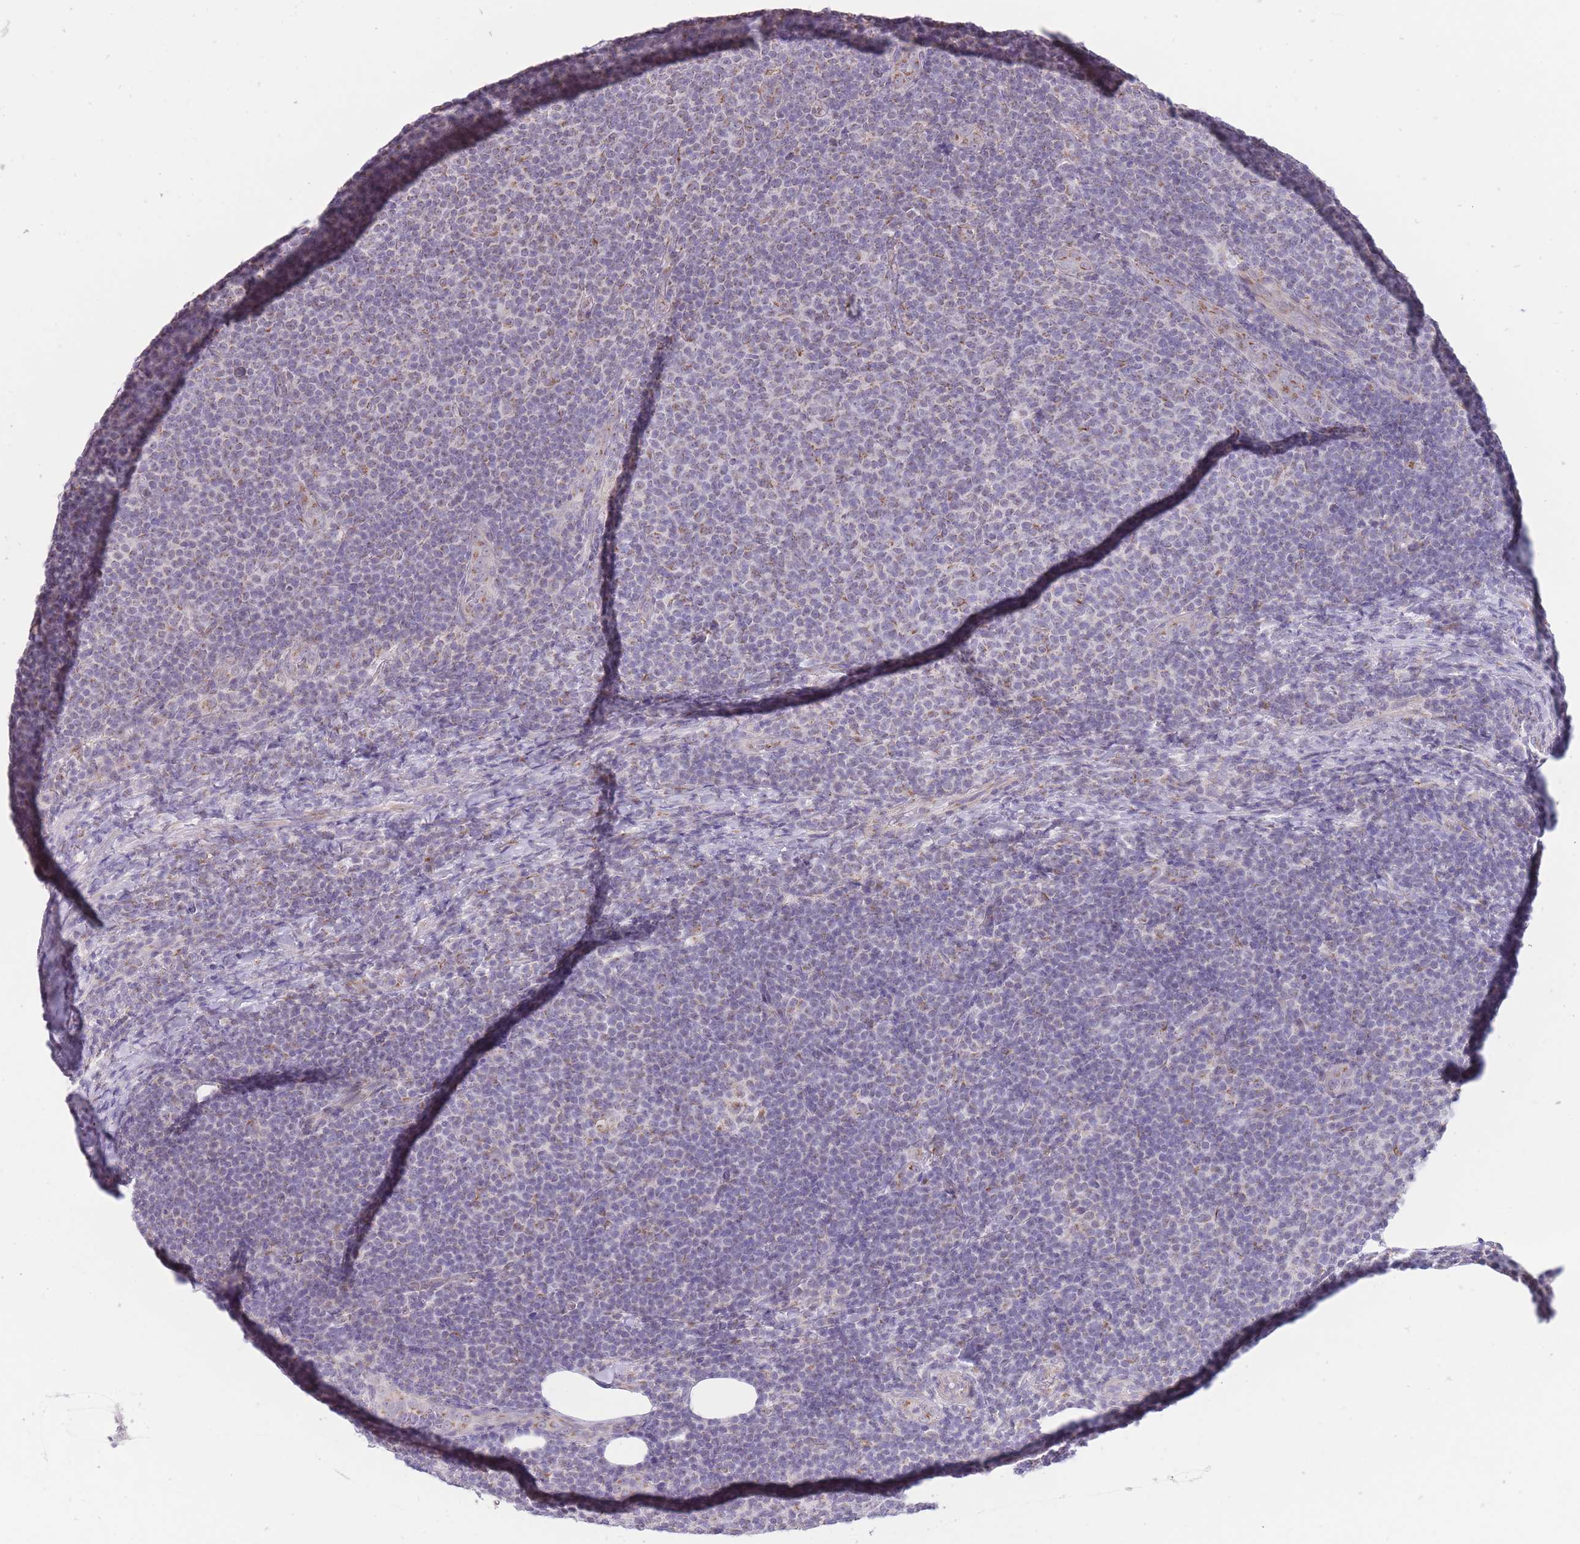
{"staining": {"intensity": "negative", "quantity": "none", "location": "none"}, "tissue": "lymphoma", "cell_type": "Tumor cells", "image_type": "cancer", "snomed": [{"axis": "morphology", "description": "Malignant lymphoma, non-Hodgkin's type, Low grade"}, {"axis": "topography", "description": "Lymph node"}], "caption": "Human low-grade malignant lymphoma, non-Hodgkin's type stained for a protein using immunohistochemistry shows no staining in tumor cells.", "gene": "NELL1", "patient": {"sex": "male", "age": 66}}